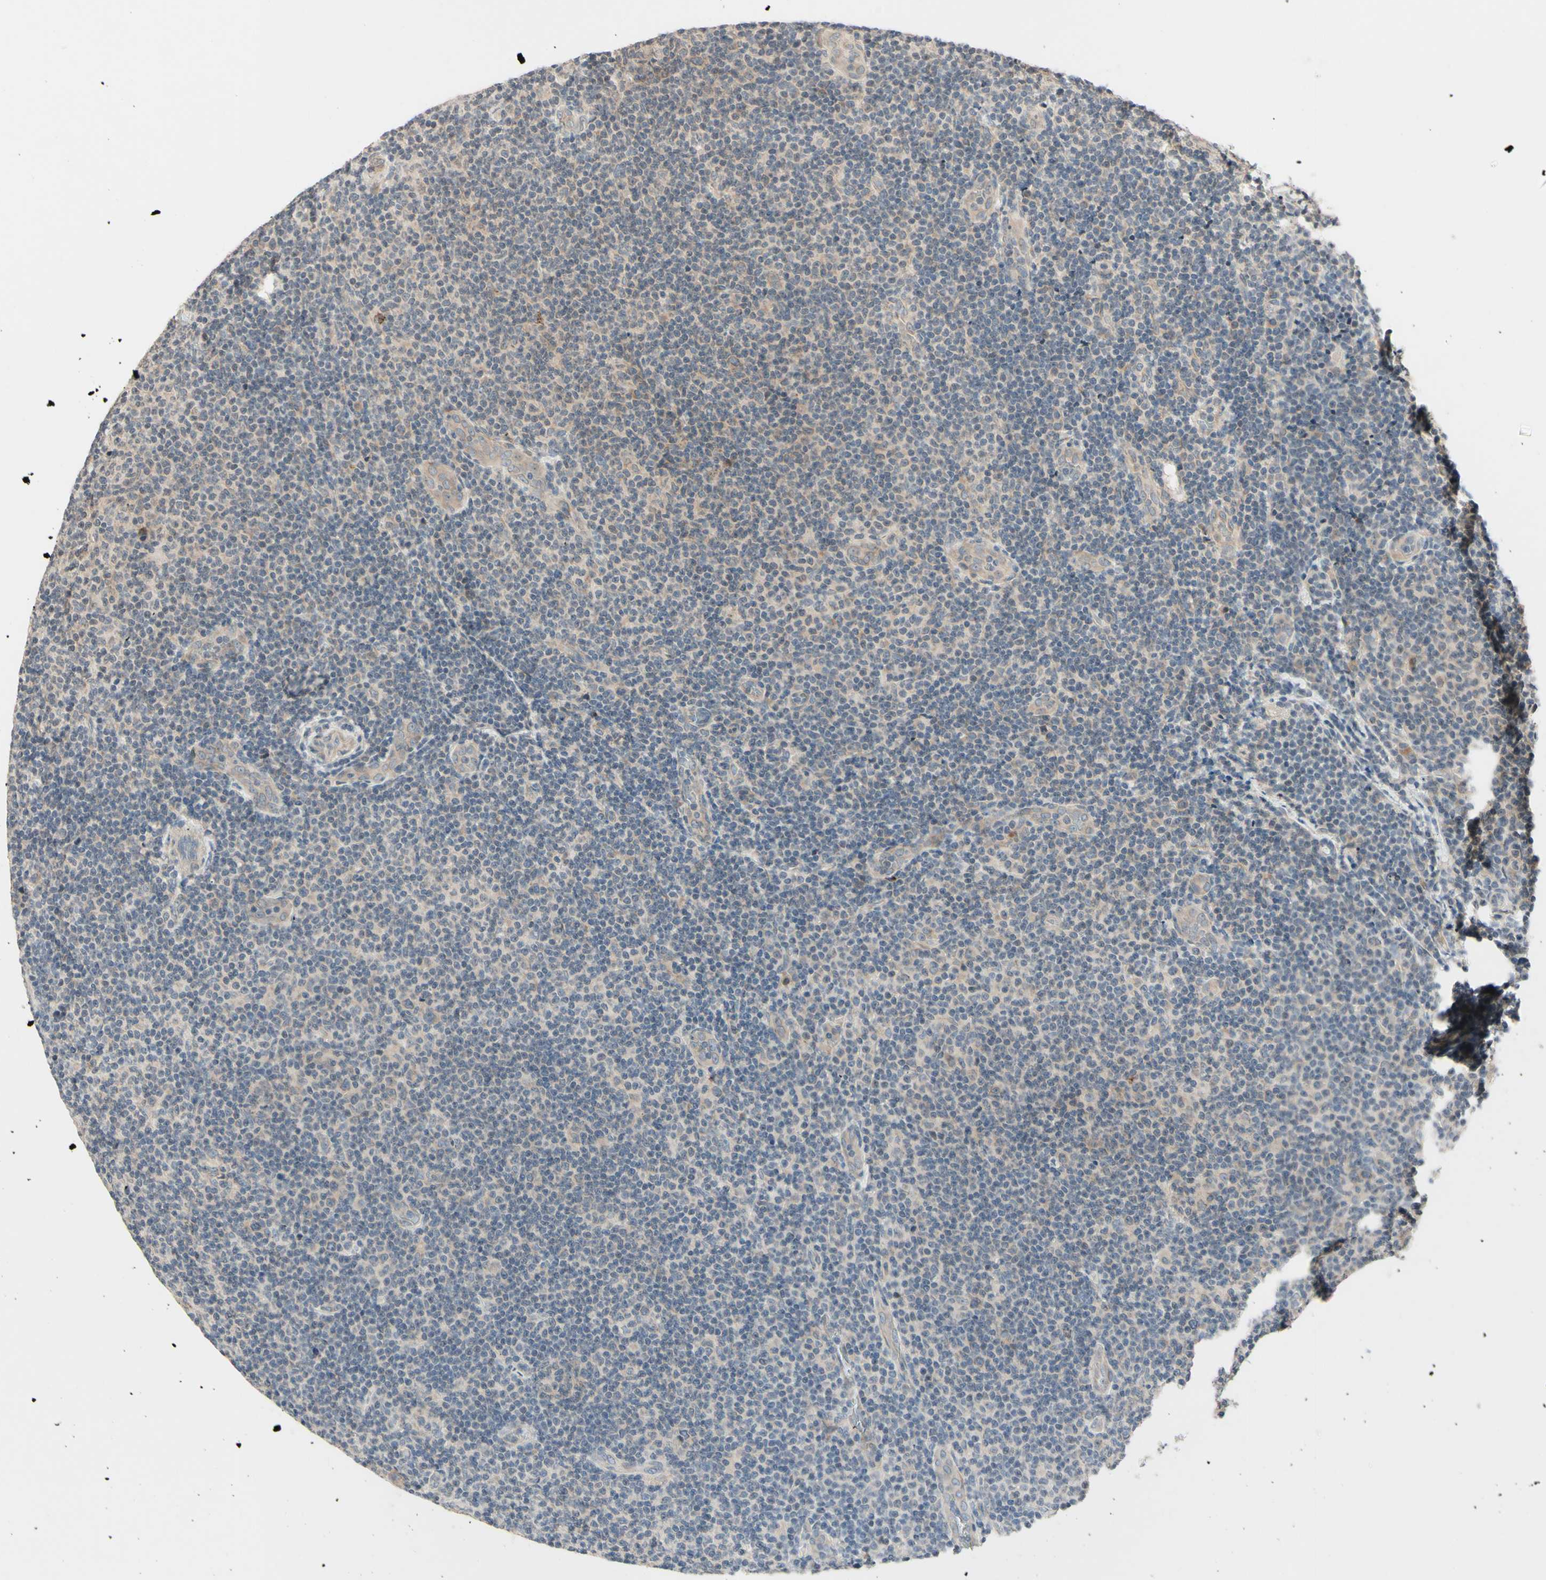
{"staining": {"intensity": "negative", "quantity": "none", "location": "none"}, "tissue": "lymphoma", "cell_type": "Tumor cells", "image_type": "cancer", "snomed": [{"axis": "morphology", "description": "Malignant lymphoma, non-Hodgkin's type, Low grade"}, {"axis": "topography", "description": "Lymph node"}], "caption": "A photomicrograph of human malignant lymphoma, non-Hodgkin's type (low-grade) is negative for staining in tumor cells.", "gene": "ZW10", "patient": {"sex": "male", "age": 83}}